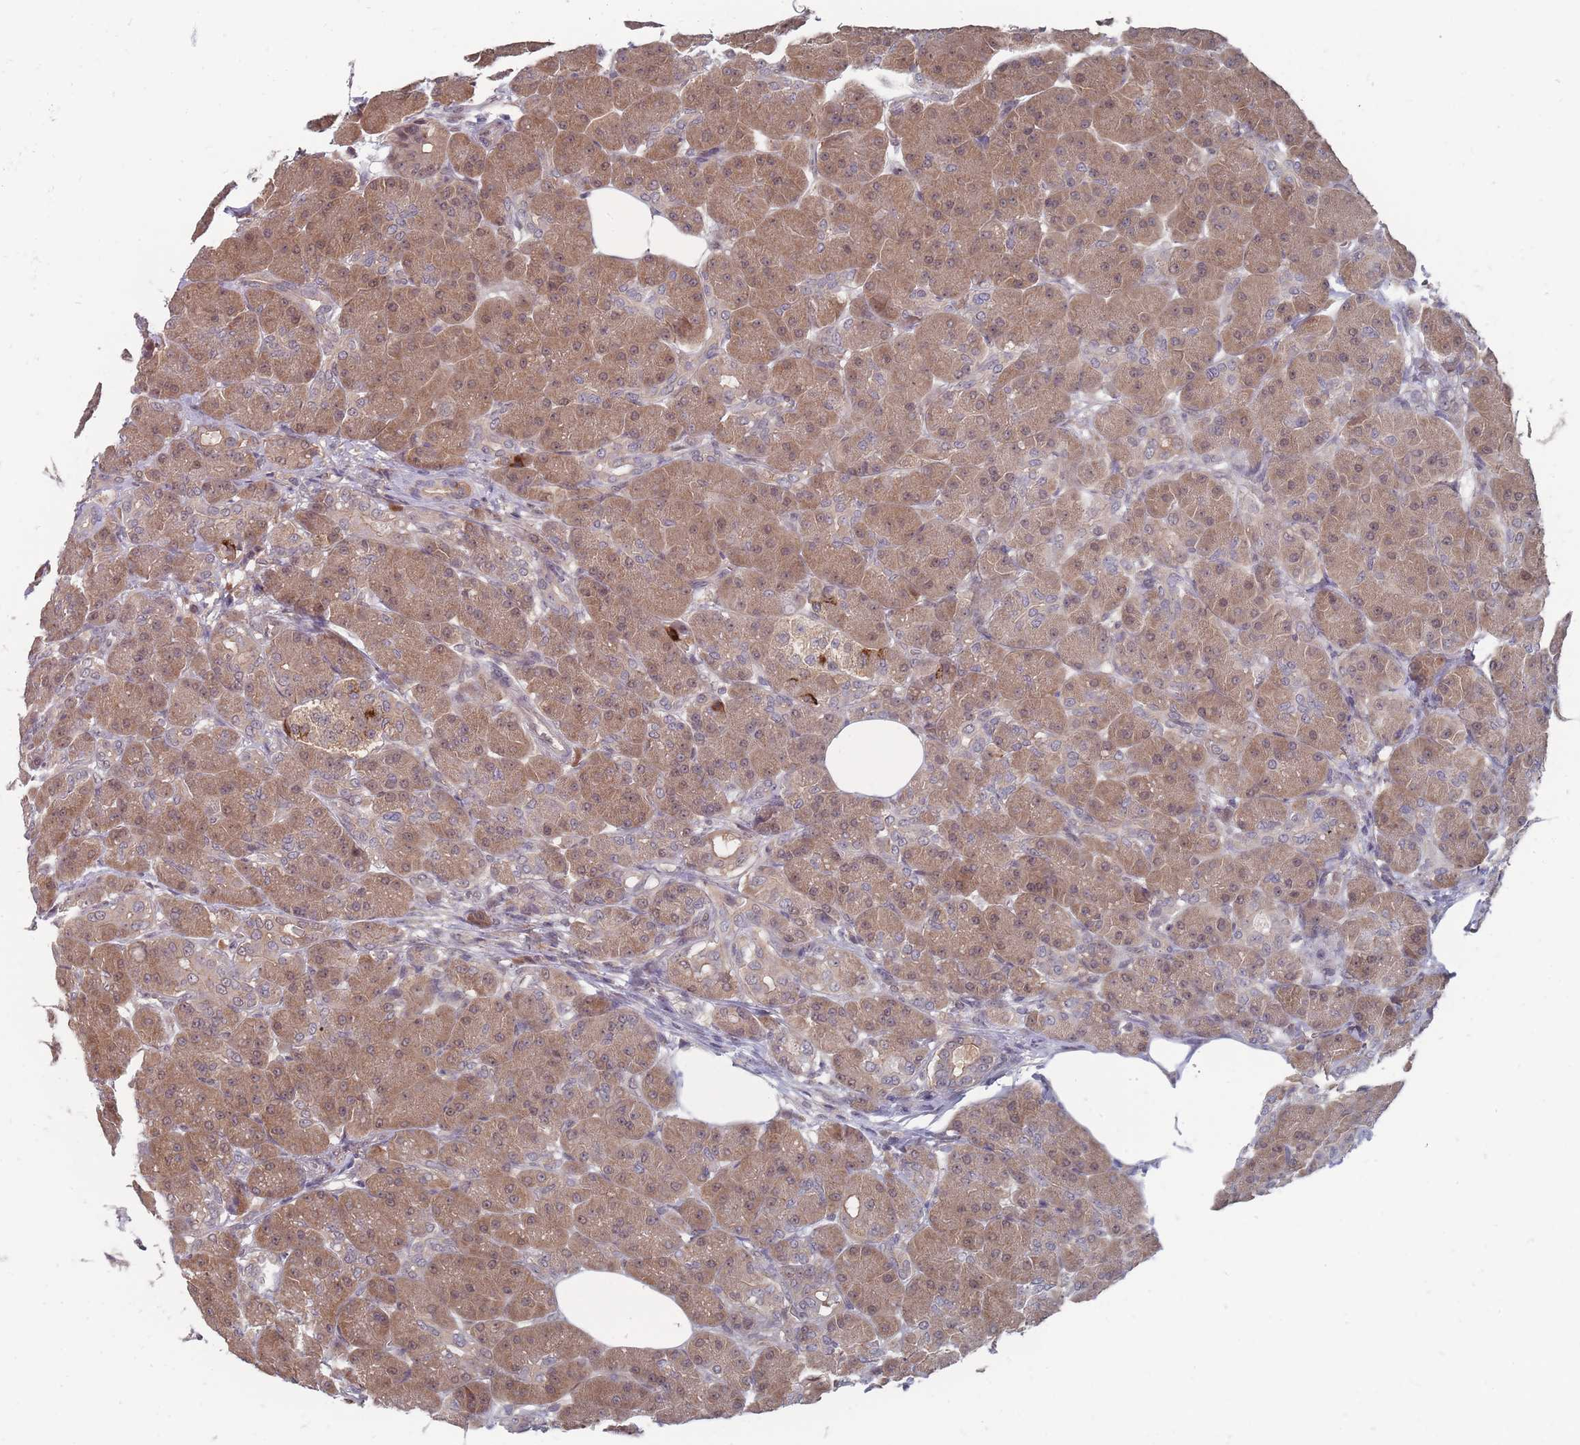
{"staining": {"intensity": "moderate", "quantity": ">75%", "location": "cytoplasmic/membranous,nuclear"}, "tissue": "pancreas", "cell_type": "Exocrine glandular cells", "image_type": "normal", "snomed": [{"axis": "morphology", "description": "Normal tissue, NOS"}, {"axis": "topography", "description": "Pancreas"}], "caption": "Moderate cytoplasmic/membranous,nuclear positivity is present in approximately >75% of exocrine glandular cells in benign pancreas. The staining was performed using DAB (3,3'-diaminobenzidine) to visualize the protein expression in brown, while the nuclei were stained in blue with hematoxylin (Magnification: 20x).", "gene": "NKD1", "patient": {"sex": "male", "age": 63}}